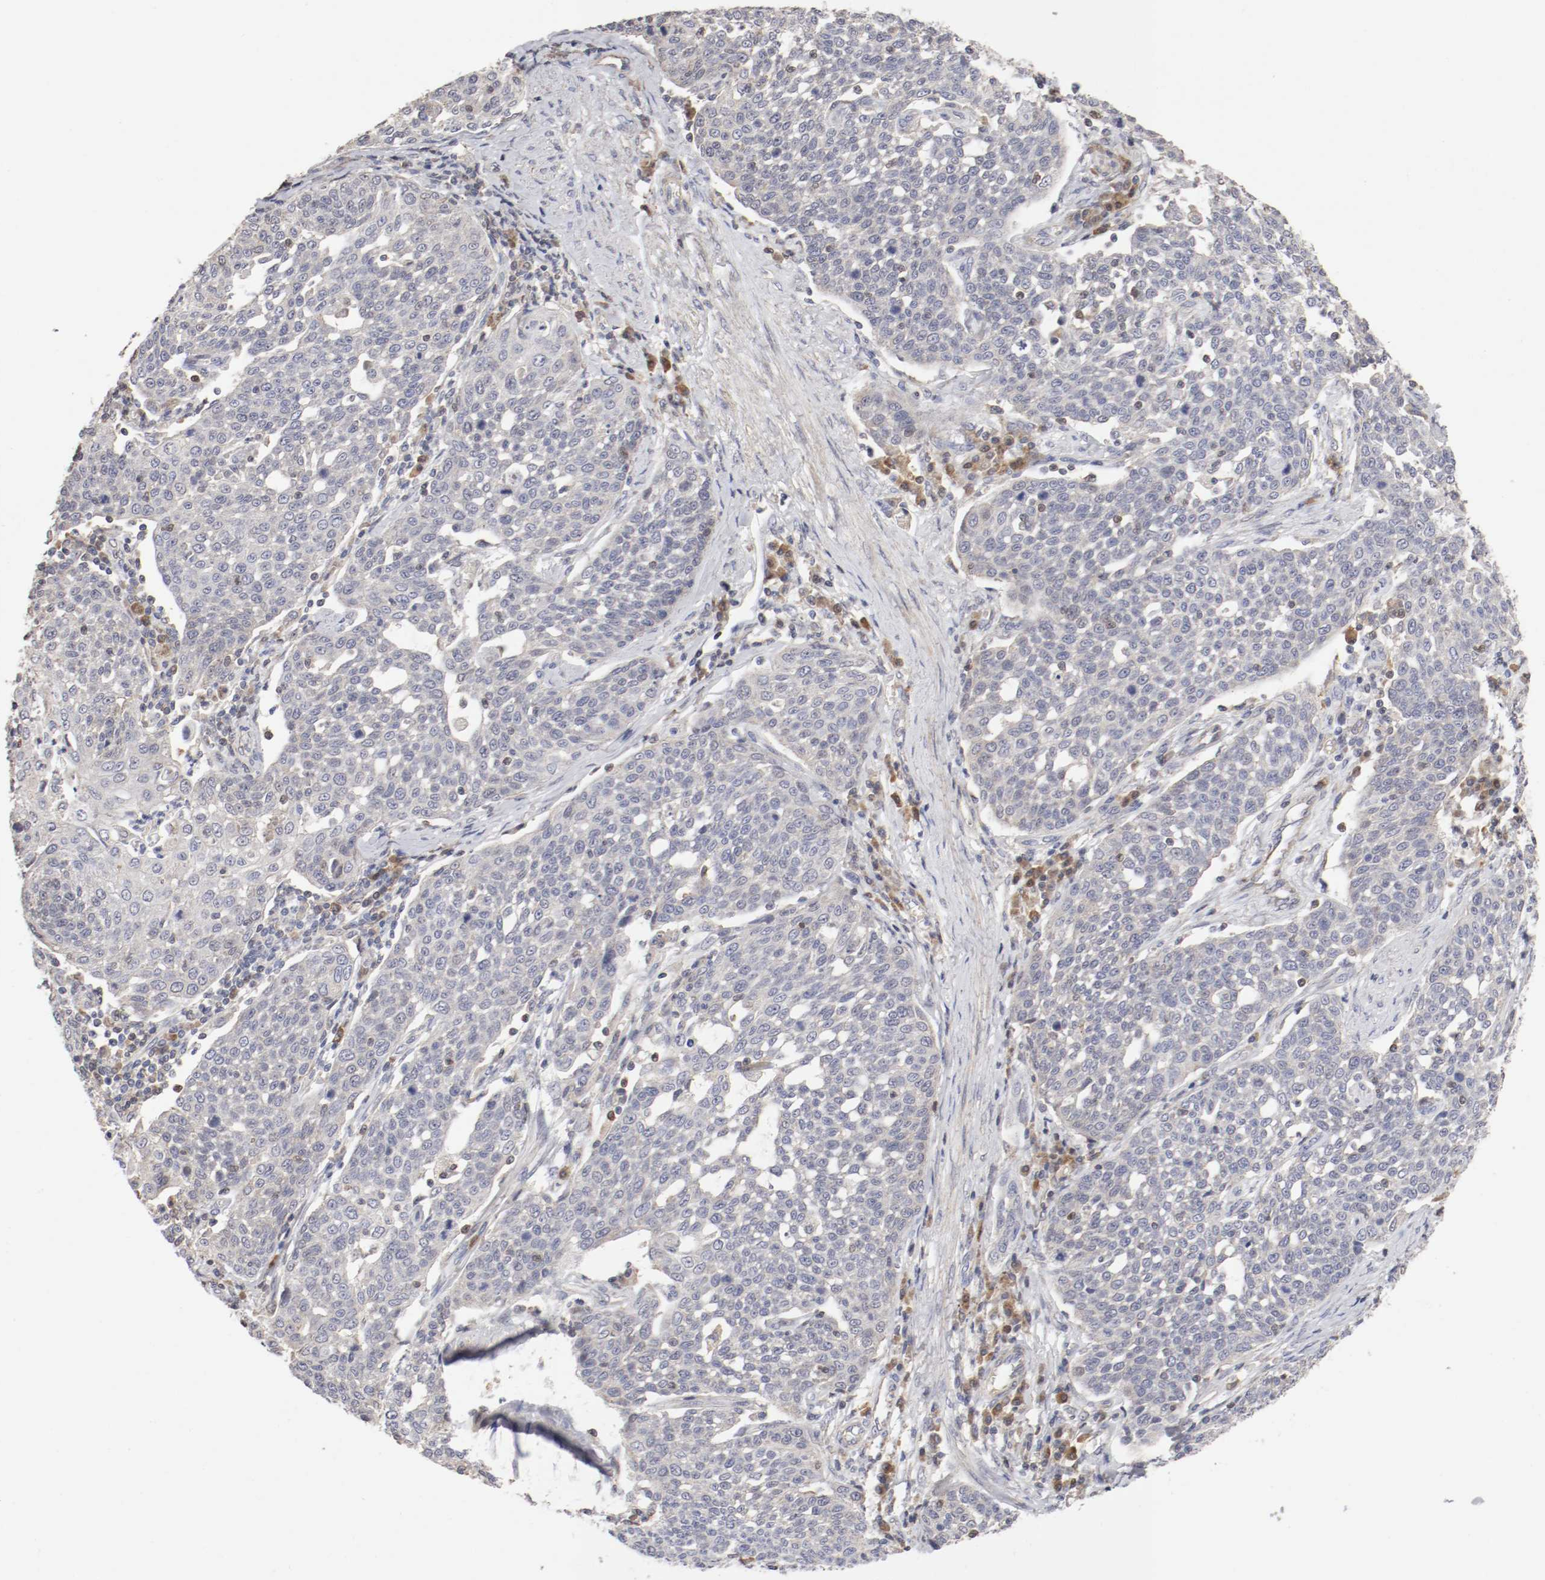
{"staining": {"intensity": "negative", "quantity": "none", "location": "none"}, "tissue": "cervical cancer", "cell_type": "Tumor cells", "image_type": "cancer", "snomed": [{"axis": "morphology", "description": "Squamous cell carcinoma, NOS"}, {"axis": "topography", "description": "Cervix"}], "caption": "The immunohistochemistry histopathology image has no significant expression in tumor cells of squamous cell carcinoma (cervical) tissue.", "gene": "CDK6", "patient": {"sex": "female", "age": 34}}